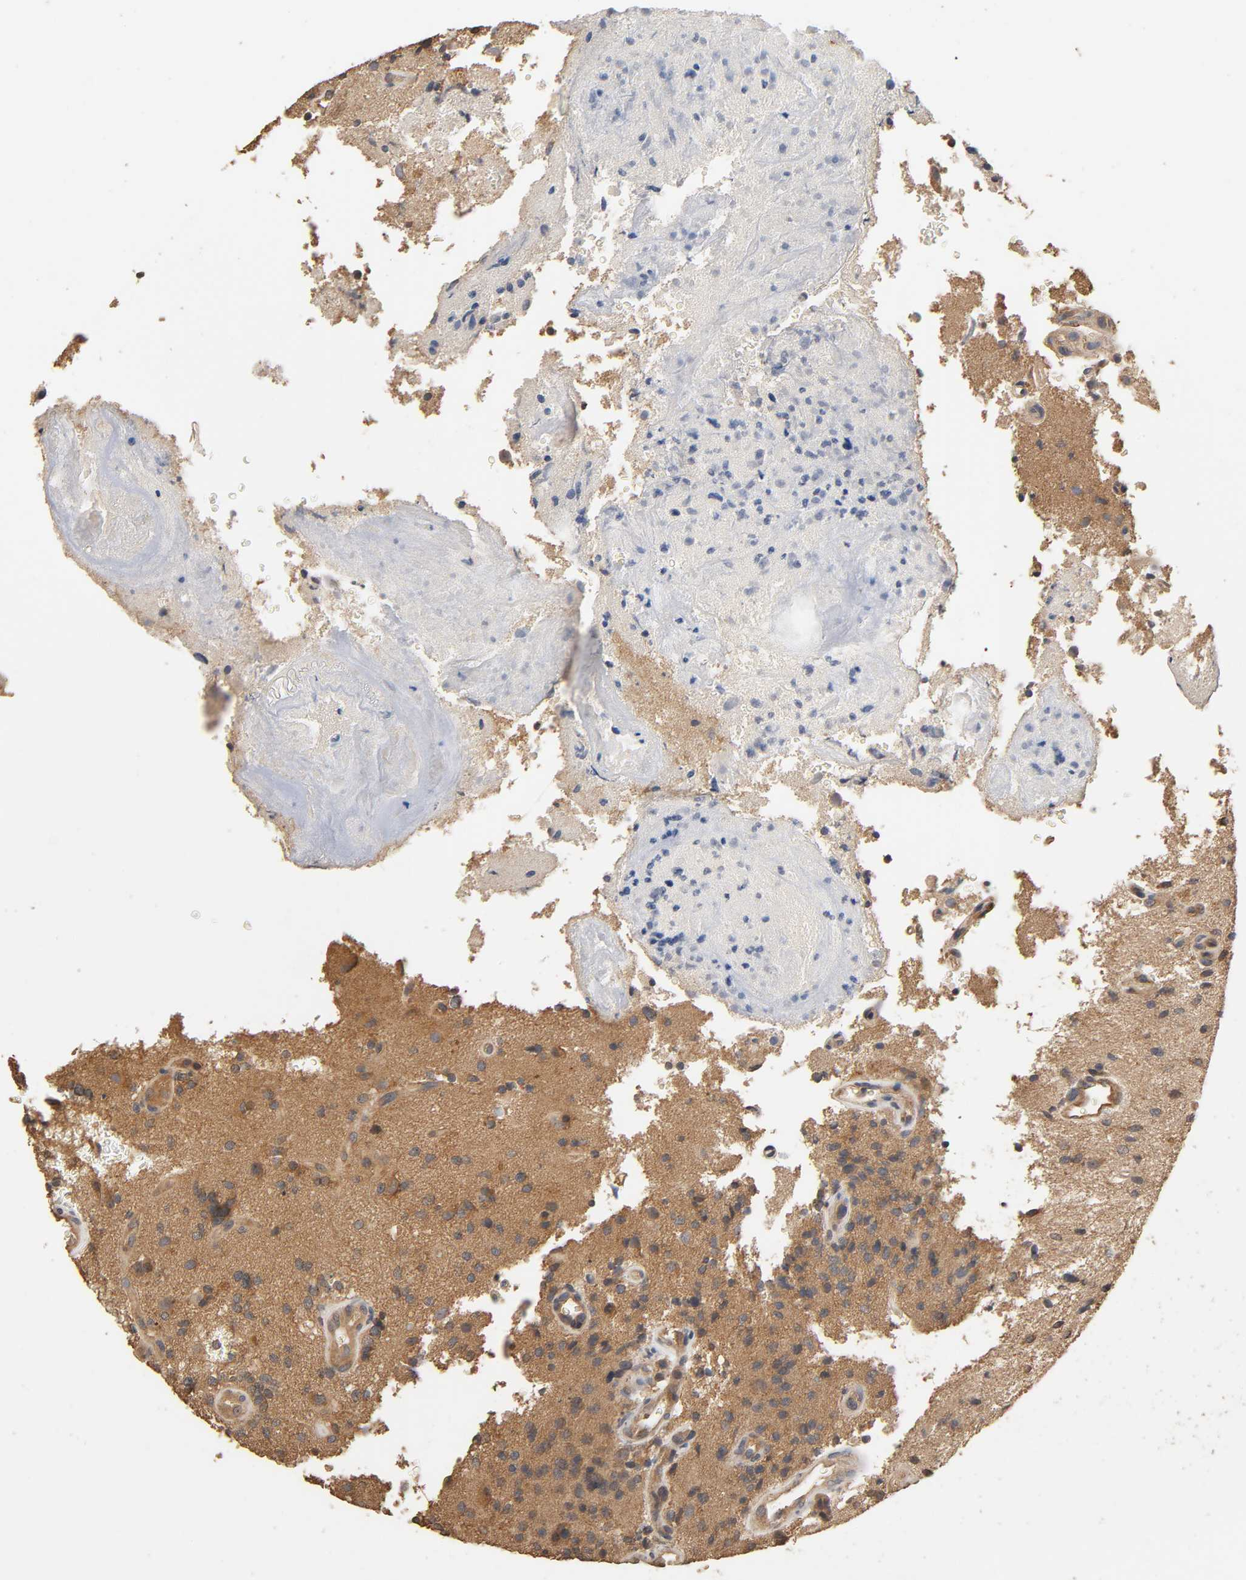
{"staining": {"intensity": "moderate", "quantity": ">75%", "location": "cytoplasmic/membranous"}, "tissue": "glioma", "cell_type": "Tumor cells", "image_type": "cancer", "snomed": [{"axis": "morphology", "description": "Normal tissue, NOS"}, {"axis": "morphology", "description": "Glioma, malignant, High grade"}, {"axis": "topography", "description": "Cerebral cortex"}], "caption": "This is a micrograph of immunohistochemistry staining of glioma, which shows moderate positivity in the cytoplasmic/membranous of tumor cells.", "gene": "ARHGEF7", "patient": {"sex": "male", "age": 75}}